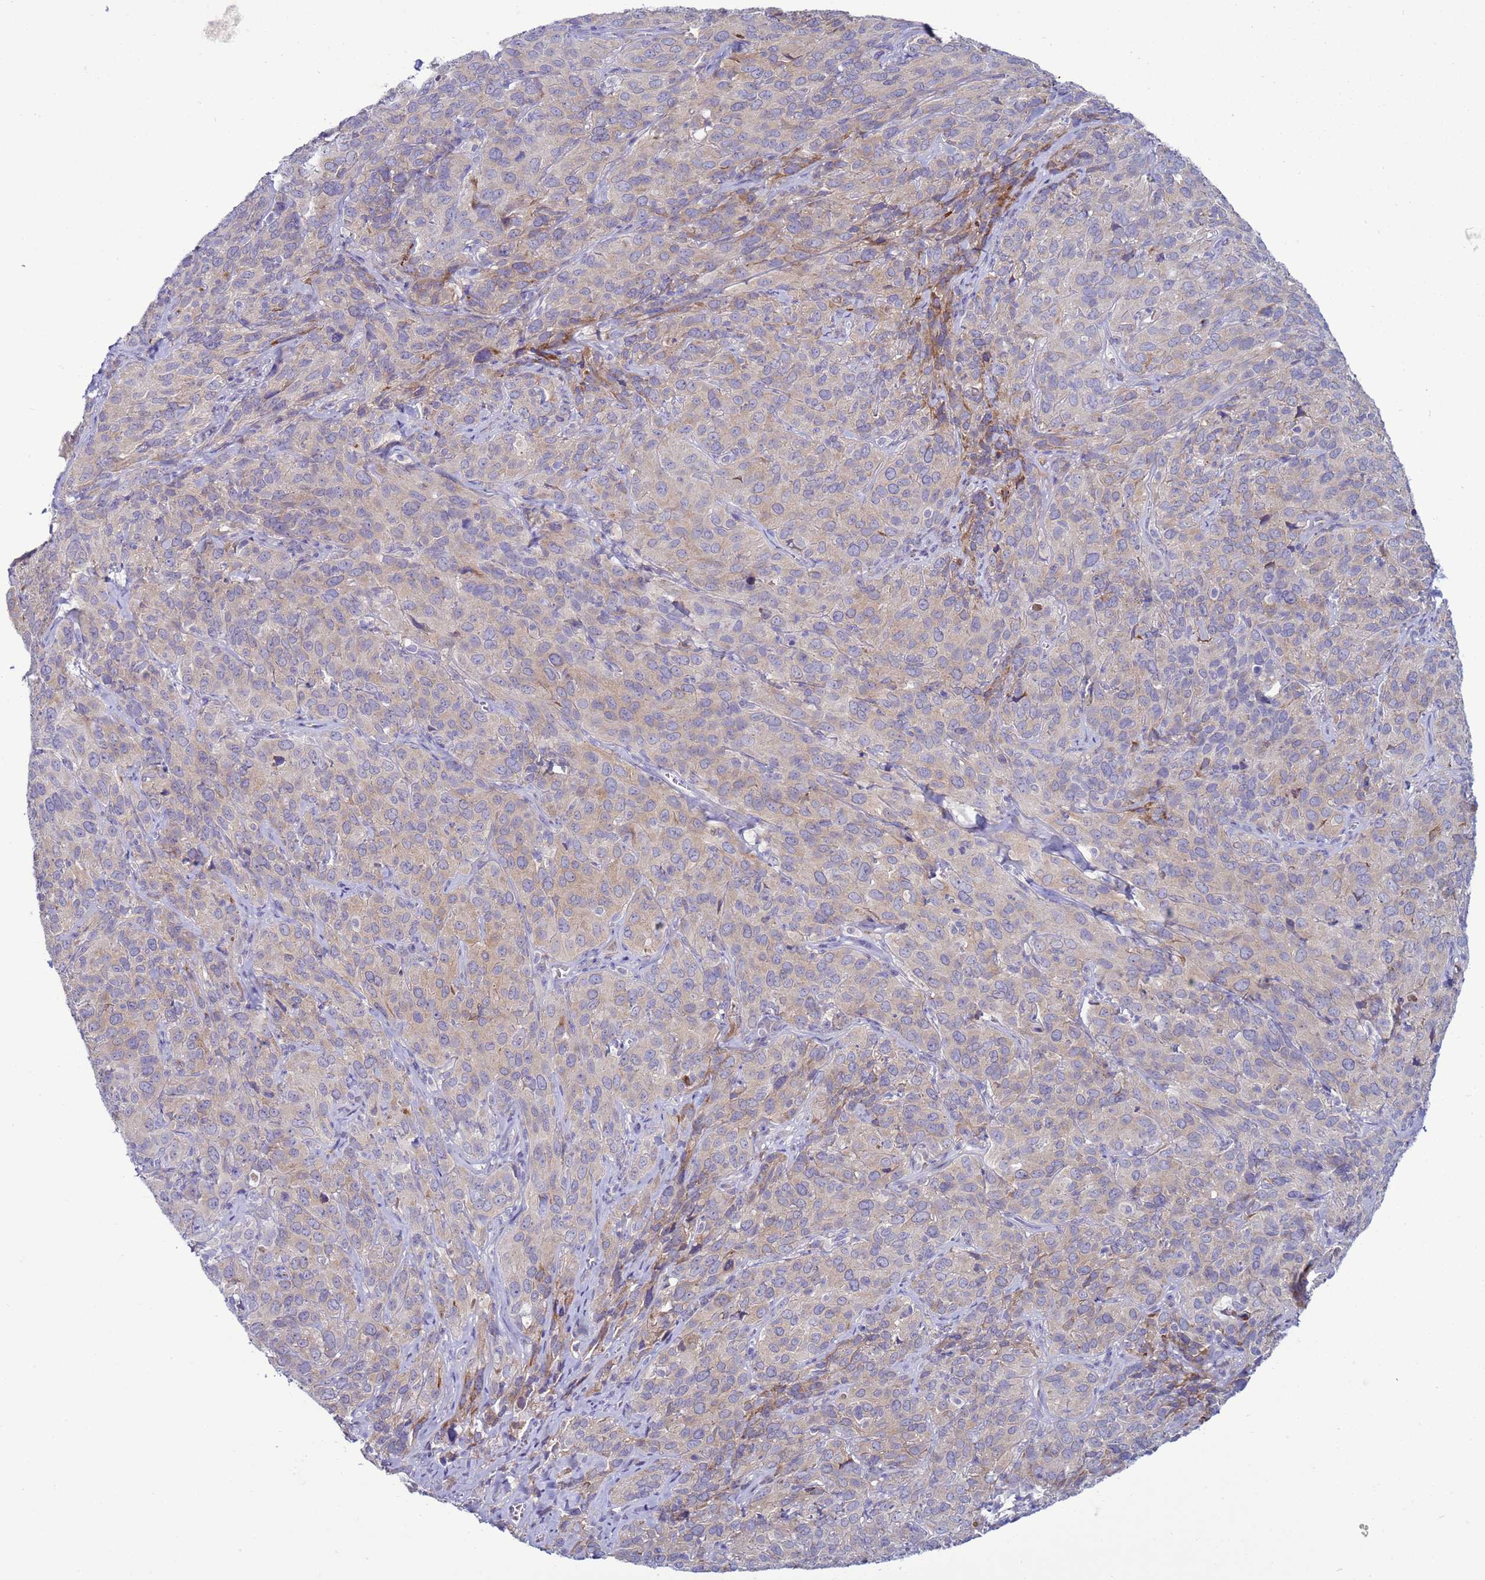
{"staining": {"intensity": "weak", "quantity": "<25%", "location": "cytoplasmic/membranous"}, "tissue": "cervical cancer", "cell_type": "Tumor cells", "image_type": "cancer", "snomed": [{"axis": "morphology", "description": "Squamous cell carcinoma, NOS"}, {"axis": "topography", "description": "Cervix"}], "caption": "High magnification brightfield microscopy of cervical cancer stained with DAB (3,3'-diaminobenzidine) (brown) and counterstained with hematoxylin (blue): tumor cells show no significant staining.", "gene": "ABHD17B", "patient": {"sex": "female", "age": 51}}